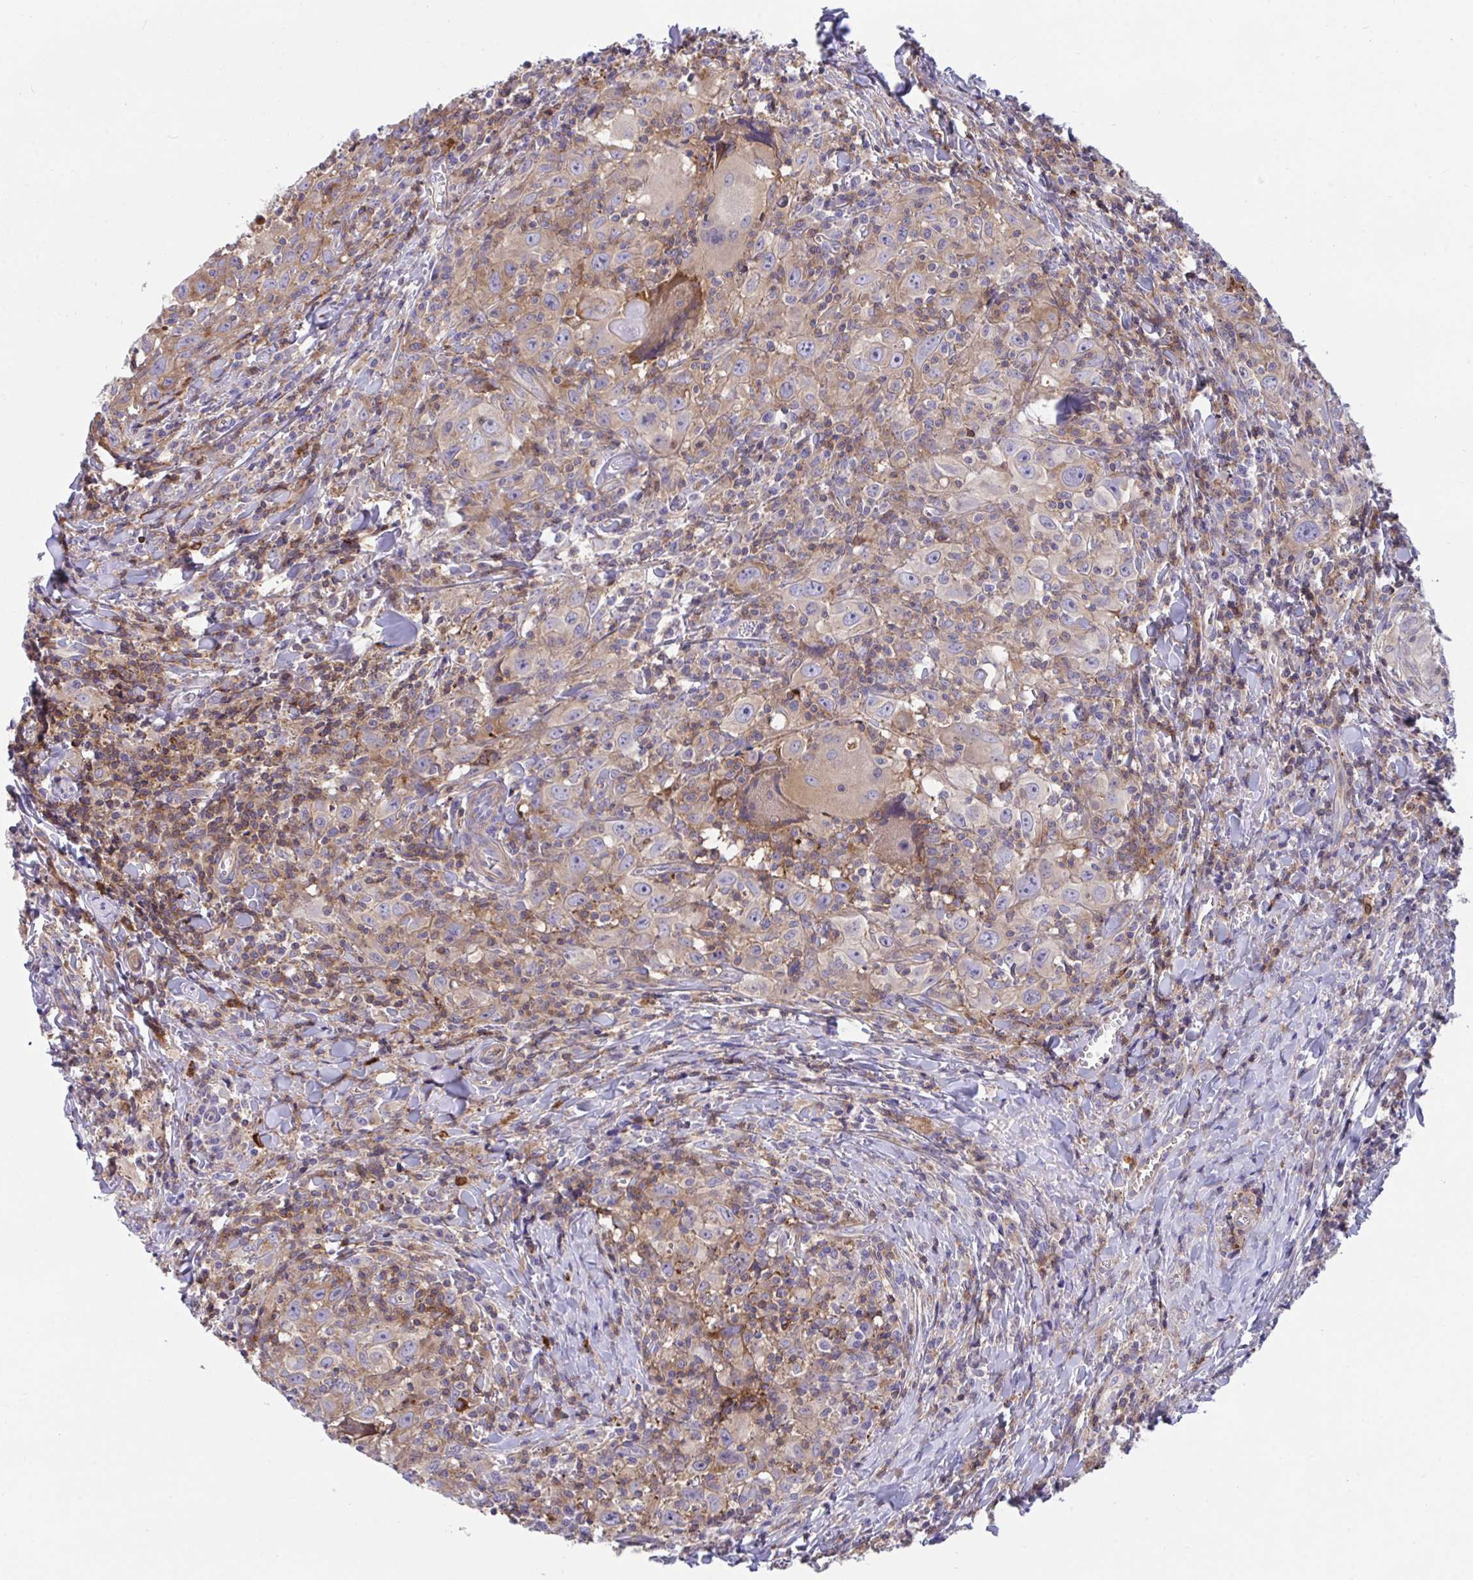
{"staining": {"intensity": "weak", "quantity": "25%-75%", "location": "cytoplasmic/membranous"}, "tissue": "head and neck cancer", "cell_type": "Tumor cells", "image_type": "cancer", "snomed": [{"axis": "morphology", "description": "Squamous cell carcinoma, NOS"}, {"axis": "topography", "description": "Head-Neck"}], "caption": "Immunohistochemistry staining of head and neck squamous cell carcinoma, which demonstrates low levels of weak cytoplasmic/membranous expression in approximately 25%-75% of tumor cells indicating weak cytoplasmic/membranous protein staining. The staining was performed using DAB (brown) for protein detection and nuclei were counterstained in hematoxylin (blue).", "gene": "PPIH", "patient": {"sex": "female", "age": 95}}